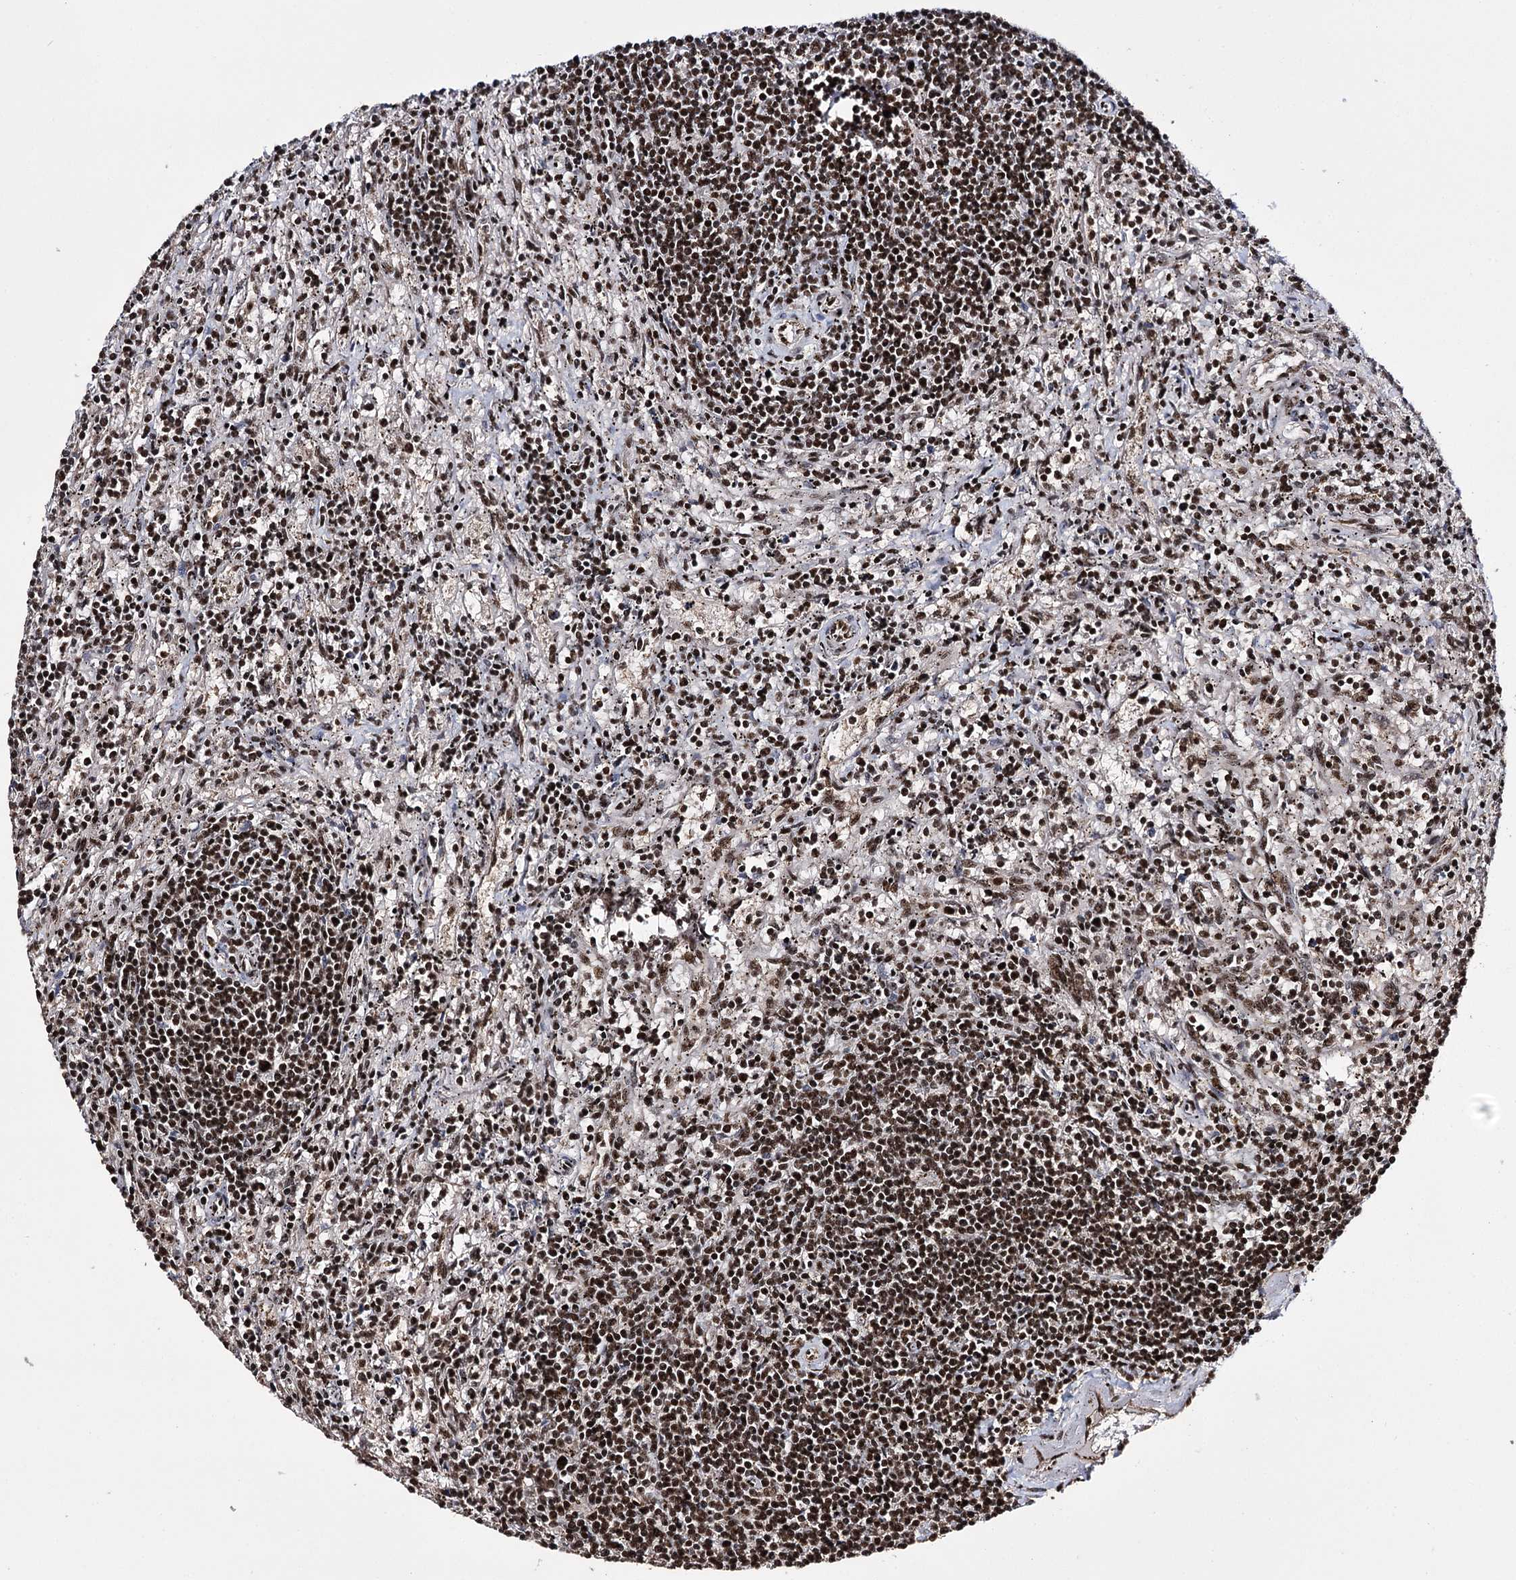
{"staining": {"intensity": "strong", "quantity": ">75%", "location": "nuclear"}, "tissue": "lymphoma", "cell_type": "Tumor cells", "image_type": "cancer", "snomed": [{"axis": "morphology", "description": "Malignant lymphoma, non-Hodgkin's type, Low grade"}, {"axis": "topography", "description": "Spleen"}], "caption": "IHC (DAB) staining of low-grade malignant lymphoma, non-Hodgkin's type demonstrates strong nuclear protein expression in about >75% of tumor cells. (brown staining indicates protein expression, while blue staining denotes nuclei).", "gene": "PRPF40A", "patient": {"sex": "male", "age": 76}}